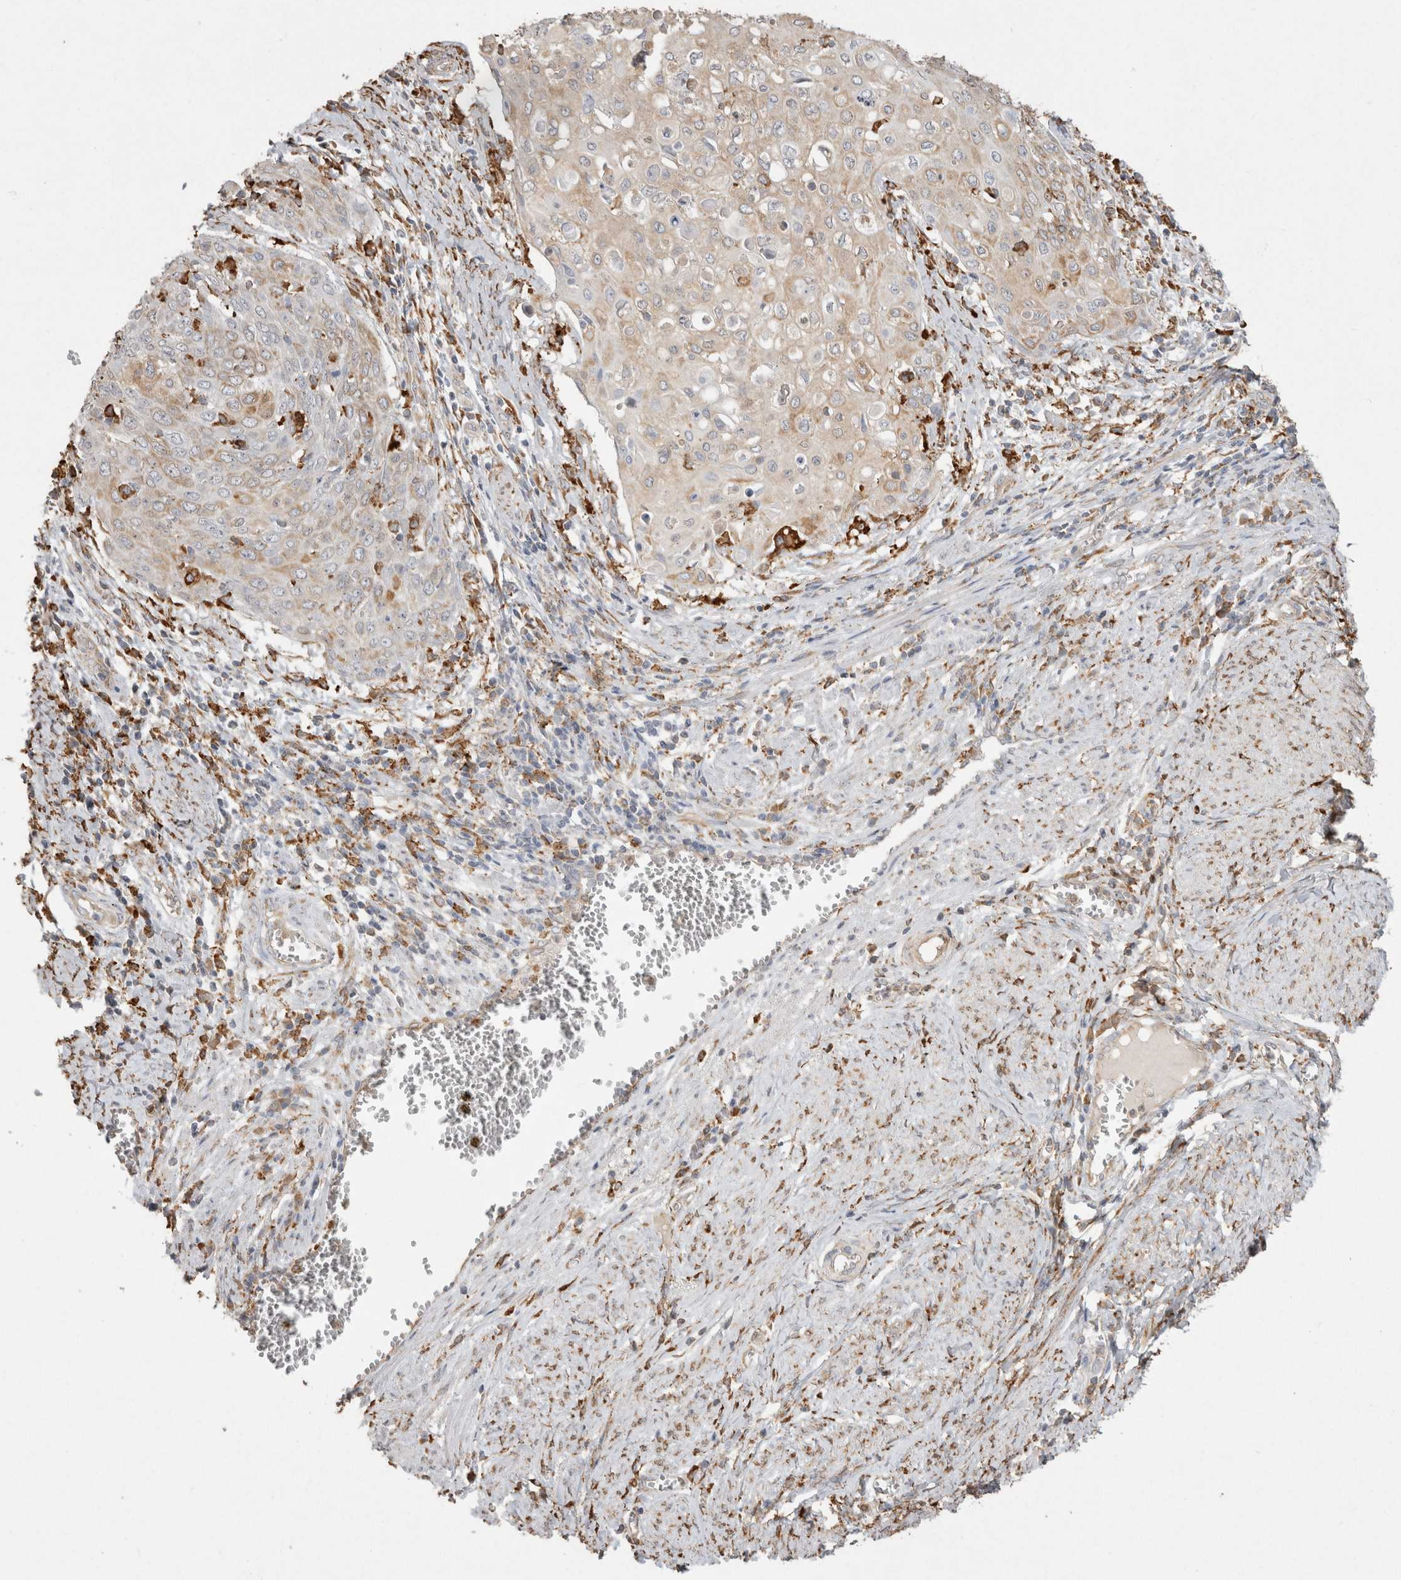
{"staining": {"intensity": "weak", "quantity": ">75%", "location": "cytoplasmic/membranous"}, "tissue": "cervical cancer", "cell_type": "Tumor cells", "image_type": "cancer", "snomed": [{"axis": "morphology", "description": "Squamous cell carcinoma, NOS"}, {"axis": "topography", "description": "Cervix"}], "caption": "The photomicrograph reveals staining of cervical cancer, revealing weak cytoplasmic/membranous protein positivity (brown color) within tumor cells.", "gene": "LRPAP1", "patient": {"sex": "female", "age": 39}}